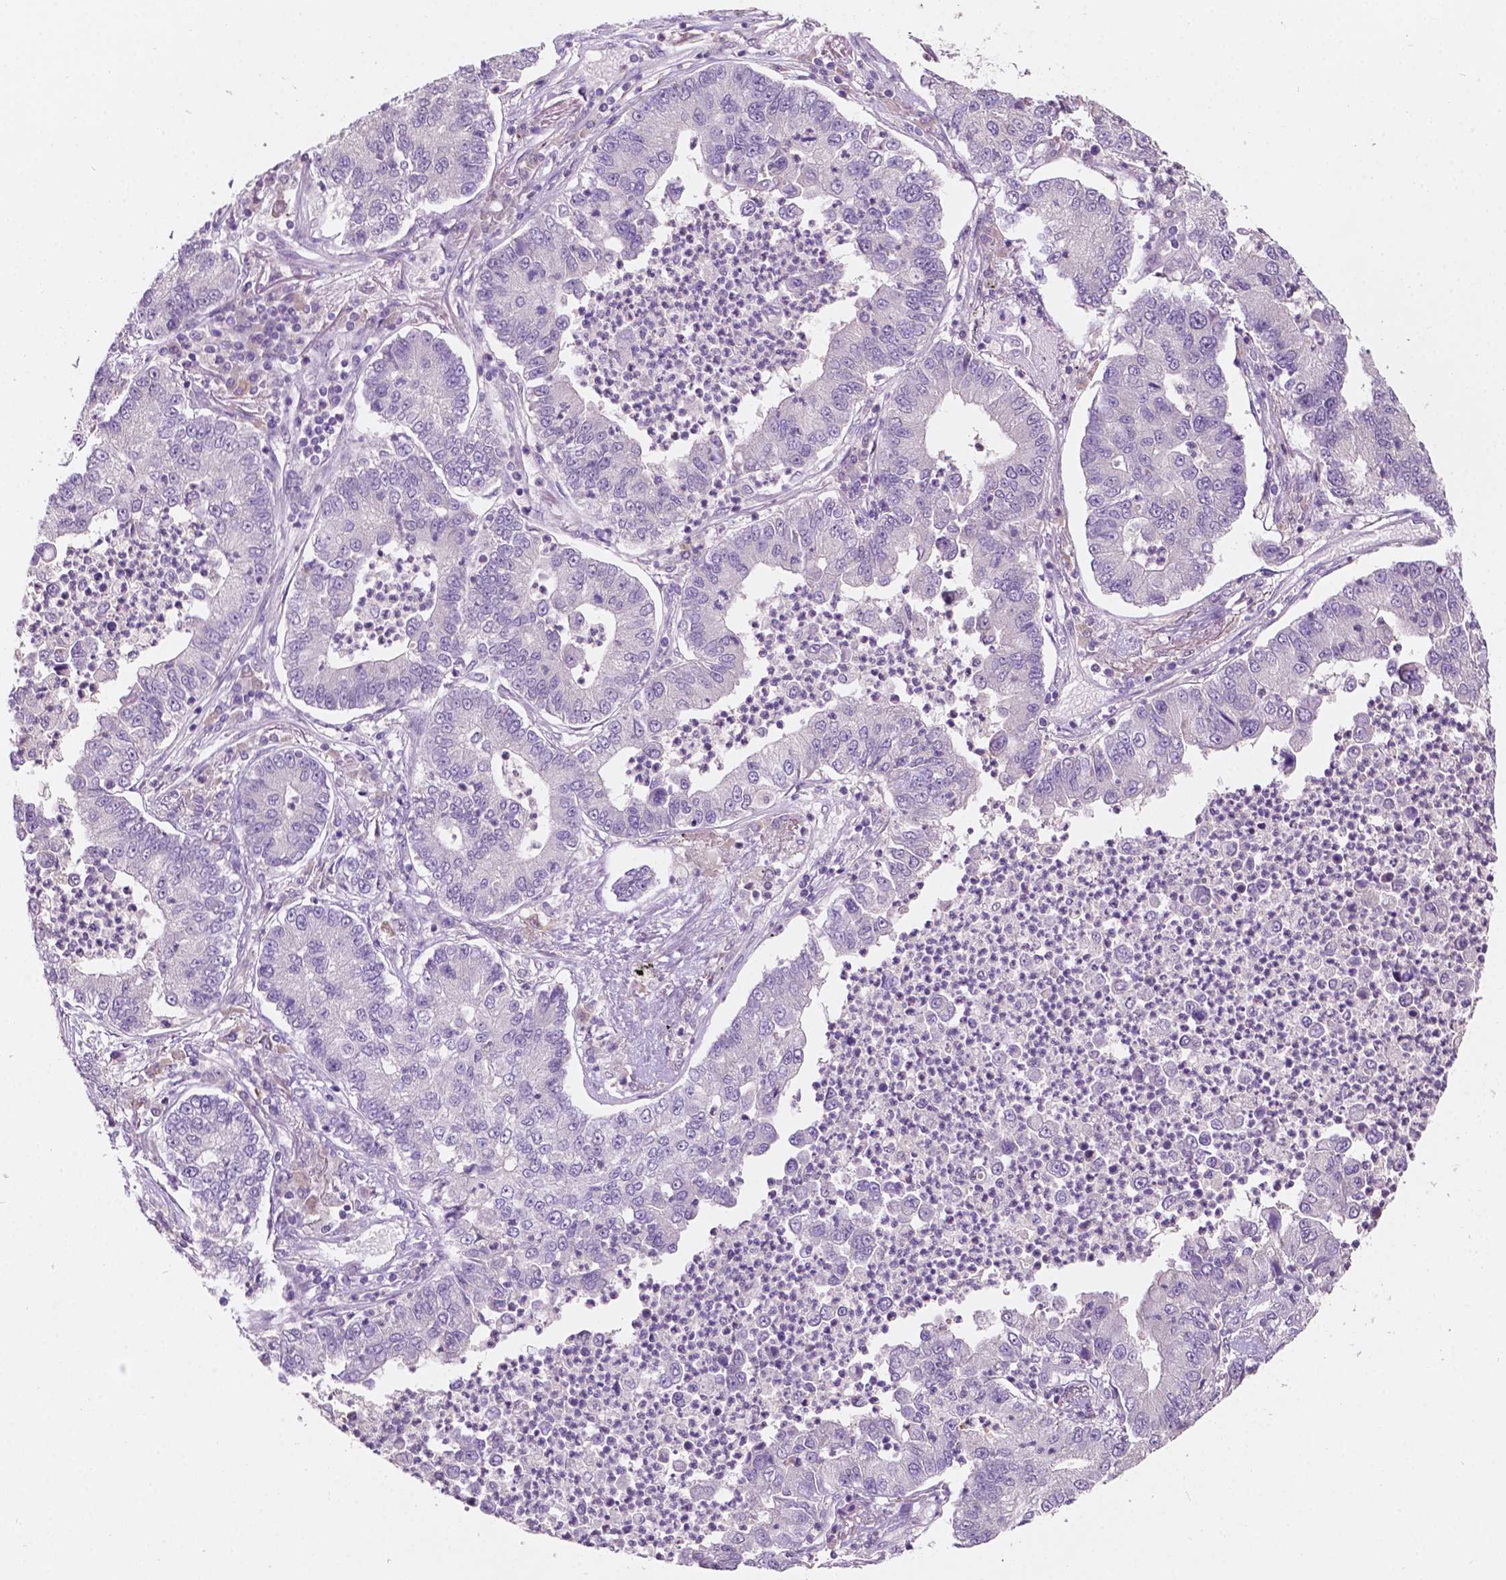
{"staining": {"intensity": "negative", "quantity": "none", "location": "none"}, "tissue": "lung cancer", "cell_type": "Tumor cells", "image_type": "cancer", "snomed": [{"axis": "morphology", "description": "Adenocarcinoma, NOS"}, {"axis": "topography", "description": "Lung"}], "caption": "DAB (3,3'-diaminobenzidine) immunohistochemical staining of human lung cancer shows no significant expression in tumor cells.", "gene": "TM6SF2", "patient": {"sex": "female", "age": 57}}